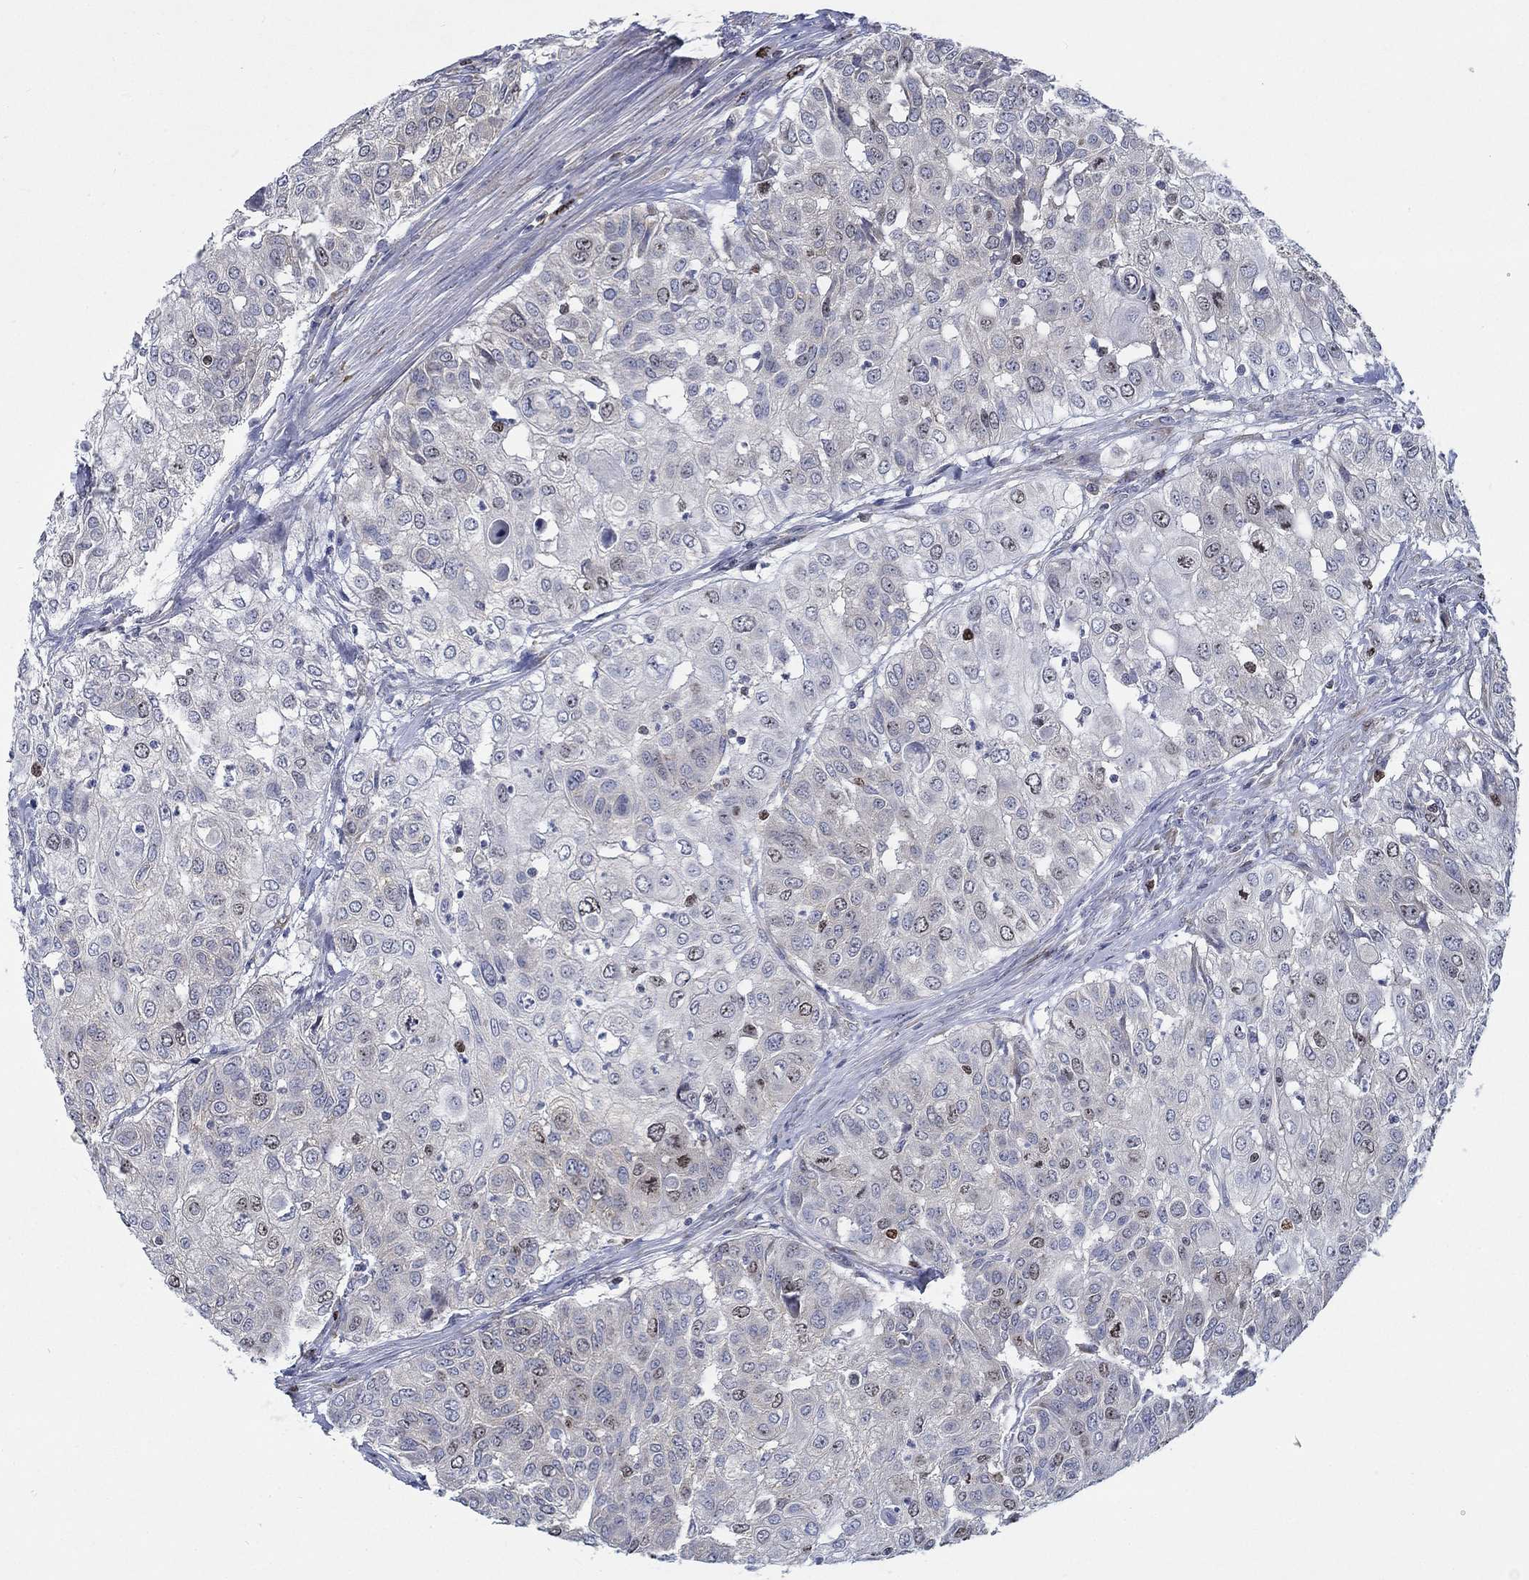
{"staining": {"intensity": "negative", "quantity": "none", "location": "none"}, "tissue": "urothelial cancer", "cell_type": "Tumor cells", "image_type": "cancer", "snomed": [{"axis": "morphology", "description": "Urothelial carcinoma, High grade"}, {"axis": "topography", "description": "Urinary bladder"}], "caption": "Human high-grade urothelial carcinoma stained for a protein using IHC exhibits no staining in tumor cells.", "gene": "MMP24", "patient": {"sex": "female", "age": 79}}